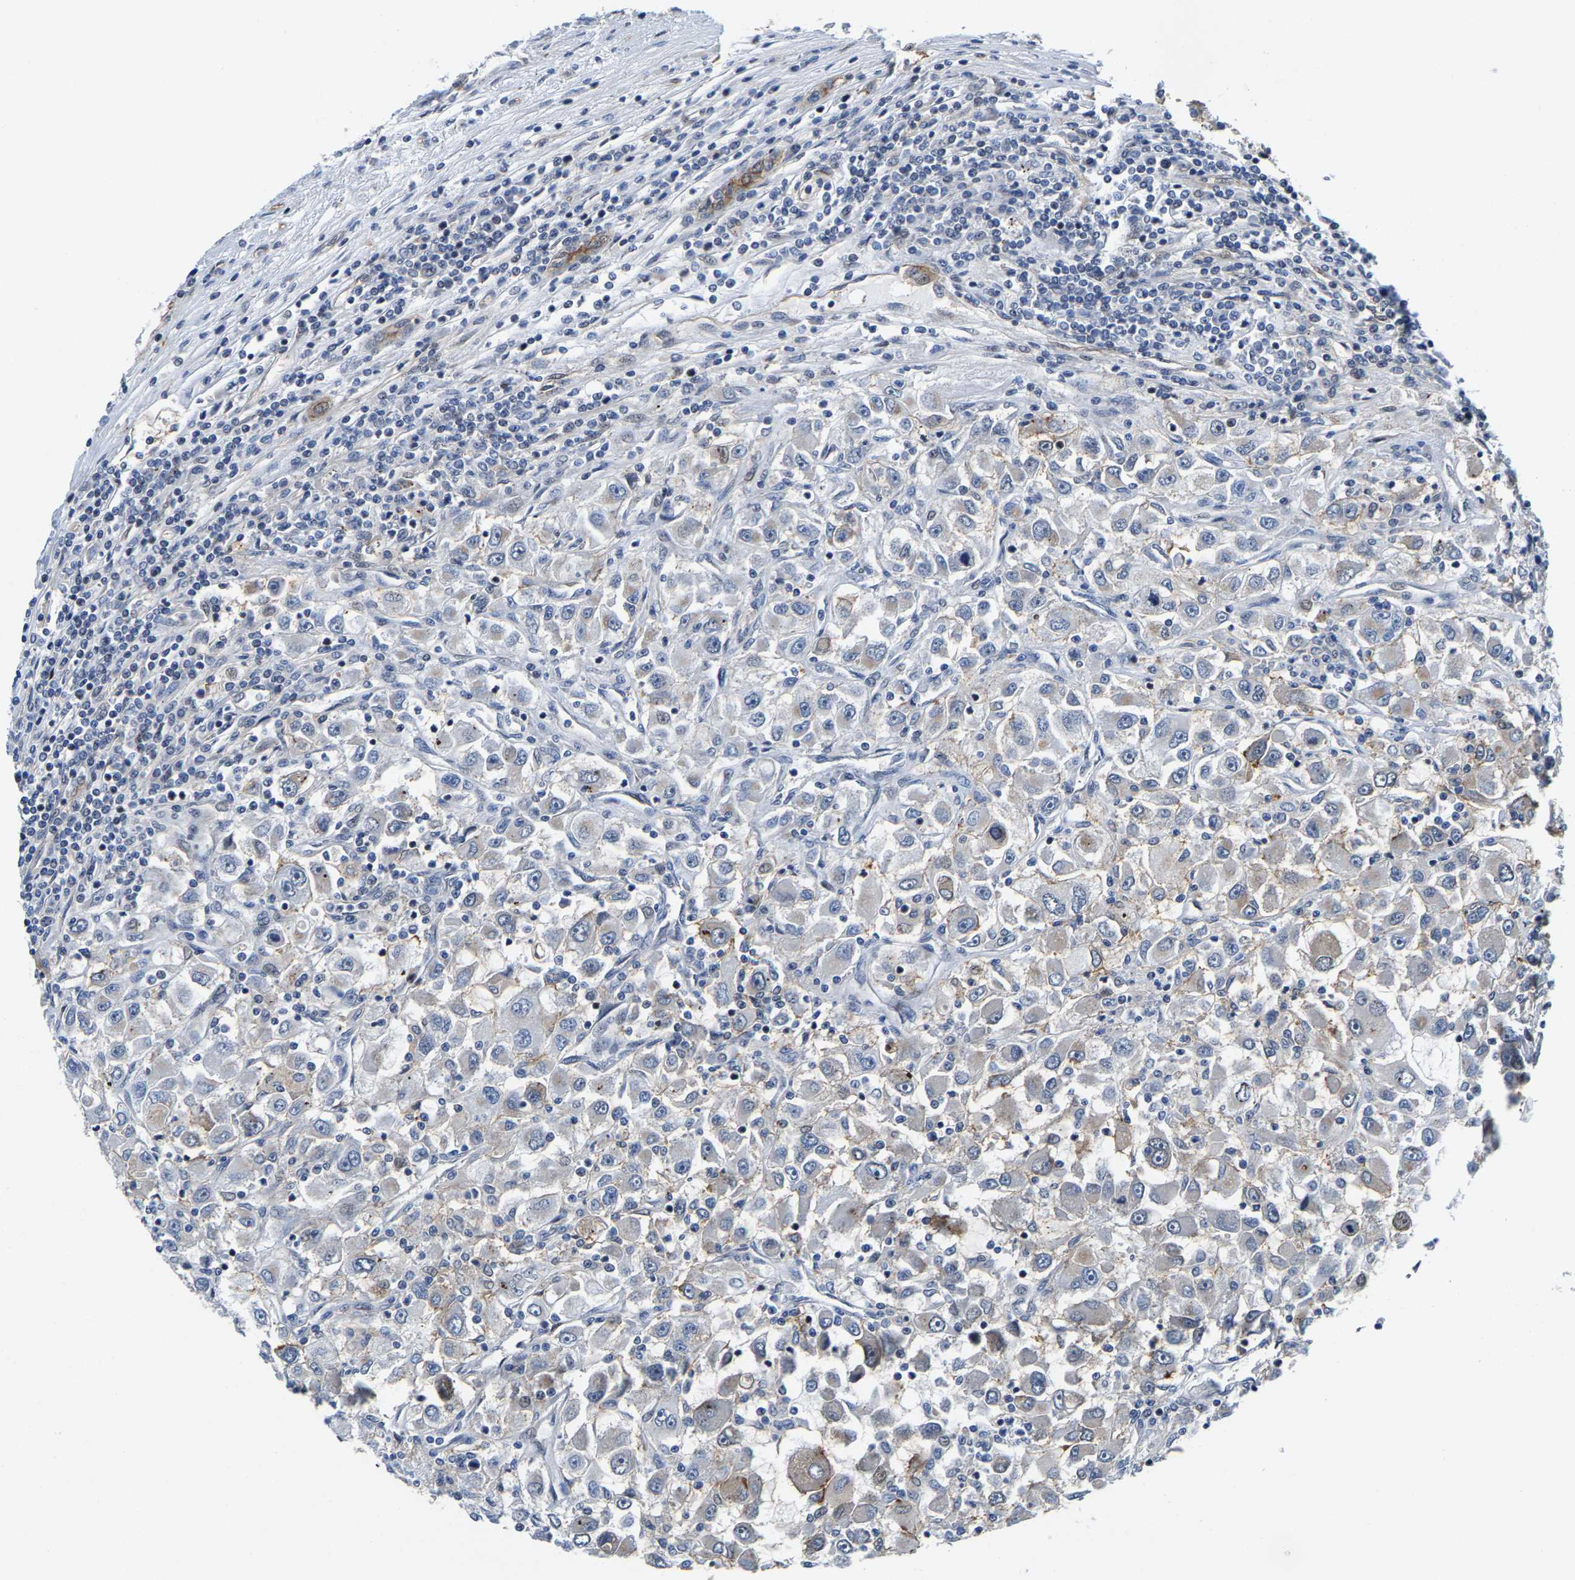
{"staining": {"intensity": "negative", "quantity": "none", "location": "none"}, "tissue": "renal cancer", "cell_type": "Tumor cells", "image_type": "cancer", "snomed": [{"axis": "morphology", "description": "Adenocarcinoma, NOS"}, {"axis": "topography", "description": "Kidney"}], "caption": "Immunohistochemical staining of human adenocarcinoma (renal) reveals no significant staining in tumor cells.", "gene": "GTPBP10", "patient": {"sex": "female", "age": 52}}